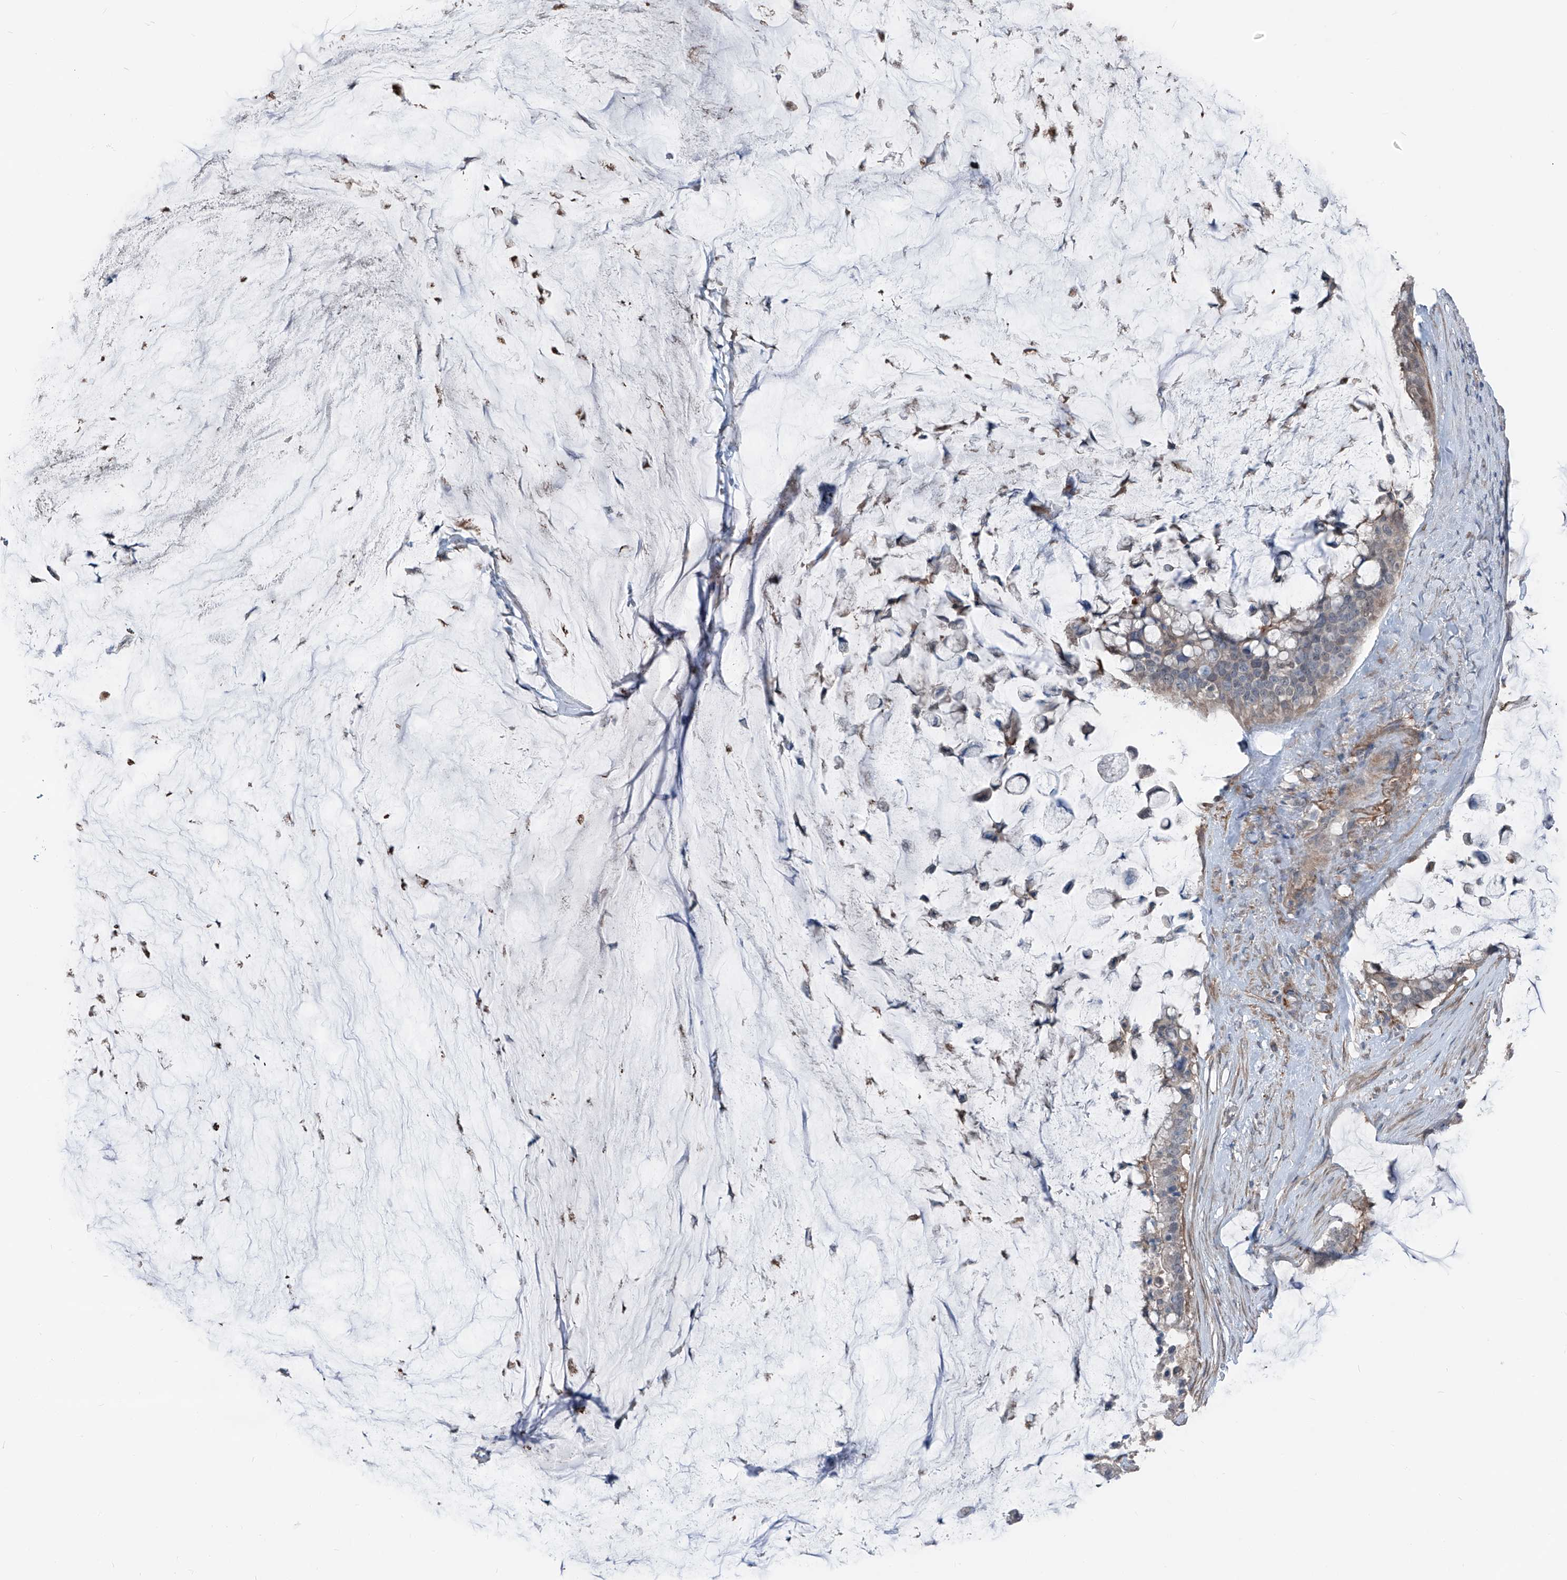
{"staining": {"intensity": "negative", "quantity": "none", "location": "none"}, "tissue": "pancreatic cancer", "cell_type": "Tumor cells", "image_type": "cancer", "snomed": [{"axis": "morphology", "description": "Adenocarcinoma, NOS"}, {"axis": "topography", "description": "Pancreas"}], "caption": "Histopathology image shows no significant protein expression in tumor cells of pancreatic cancer.", "gene": "HSPB11", "patient": {"sex": "male", "age": 41}}